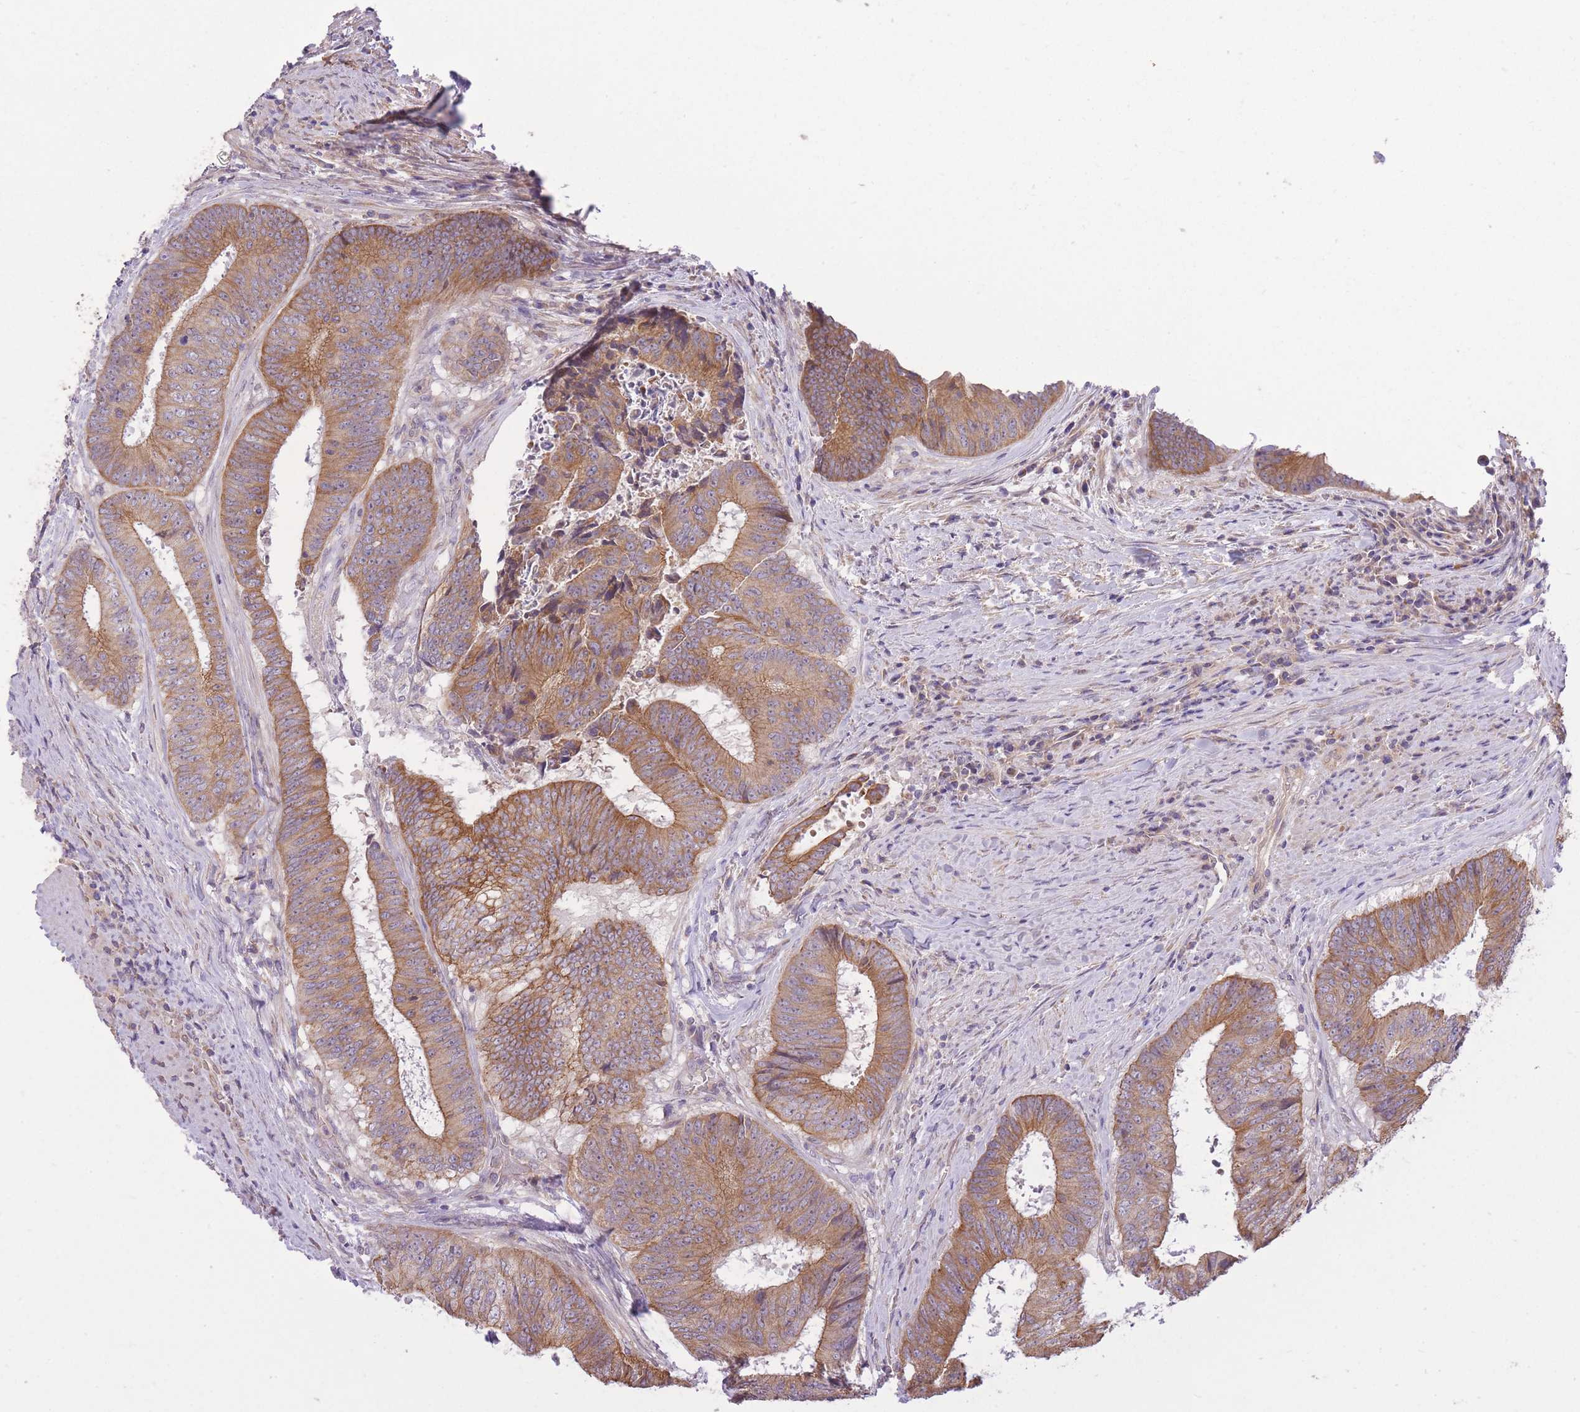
{"staining": {"intensity": "moderate", "quantity": ">75%", "location": "cytoplasmic/membranous"}, "tissue": "colorectal cancer", "cell_type": "Tumor cells", "image_type": "cancer", "snomed": [{"axis": "morphology", "description": "Adenocarcinoma, NOS"}, {"axis": "topography", "description": "Rectum"}], "caption": "This histopathology image exhibits immunohistochemistry (IHC) staining of human colorectal cancer (adenocarcinoma), with medium moderate cytoplasmic/membranous staining in about >75% of tumor cells.", "gene": "REV1", "patient": {"sex": "male", "age": 72}}